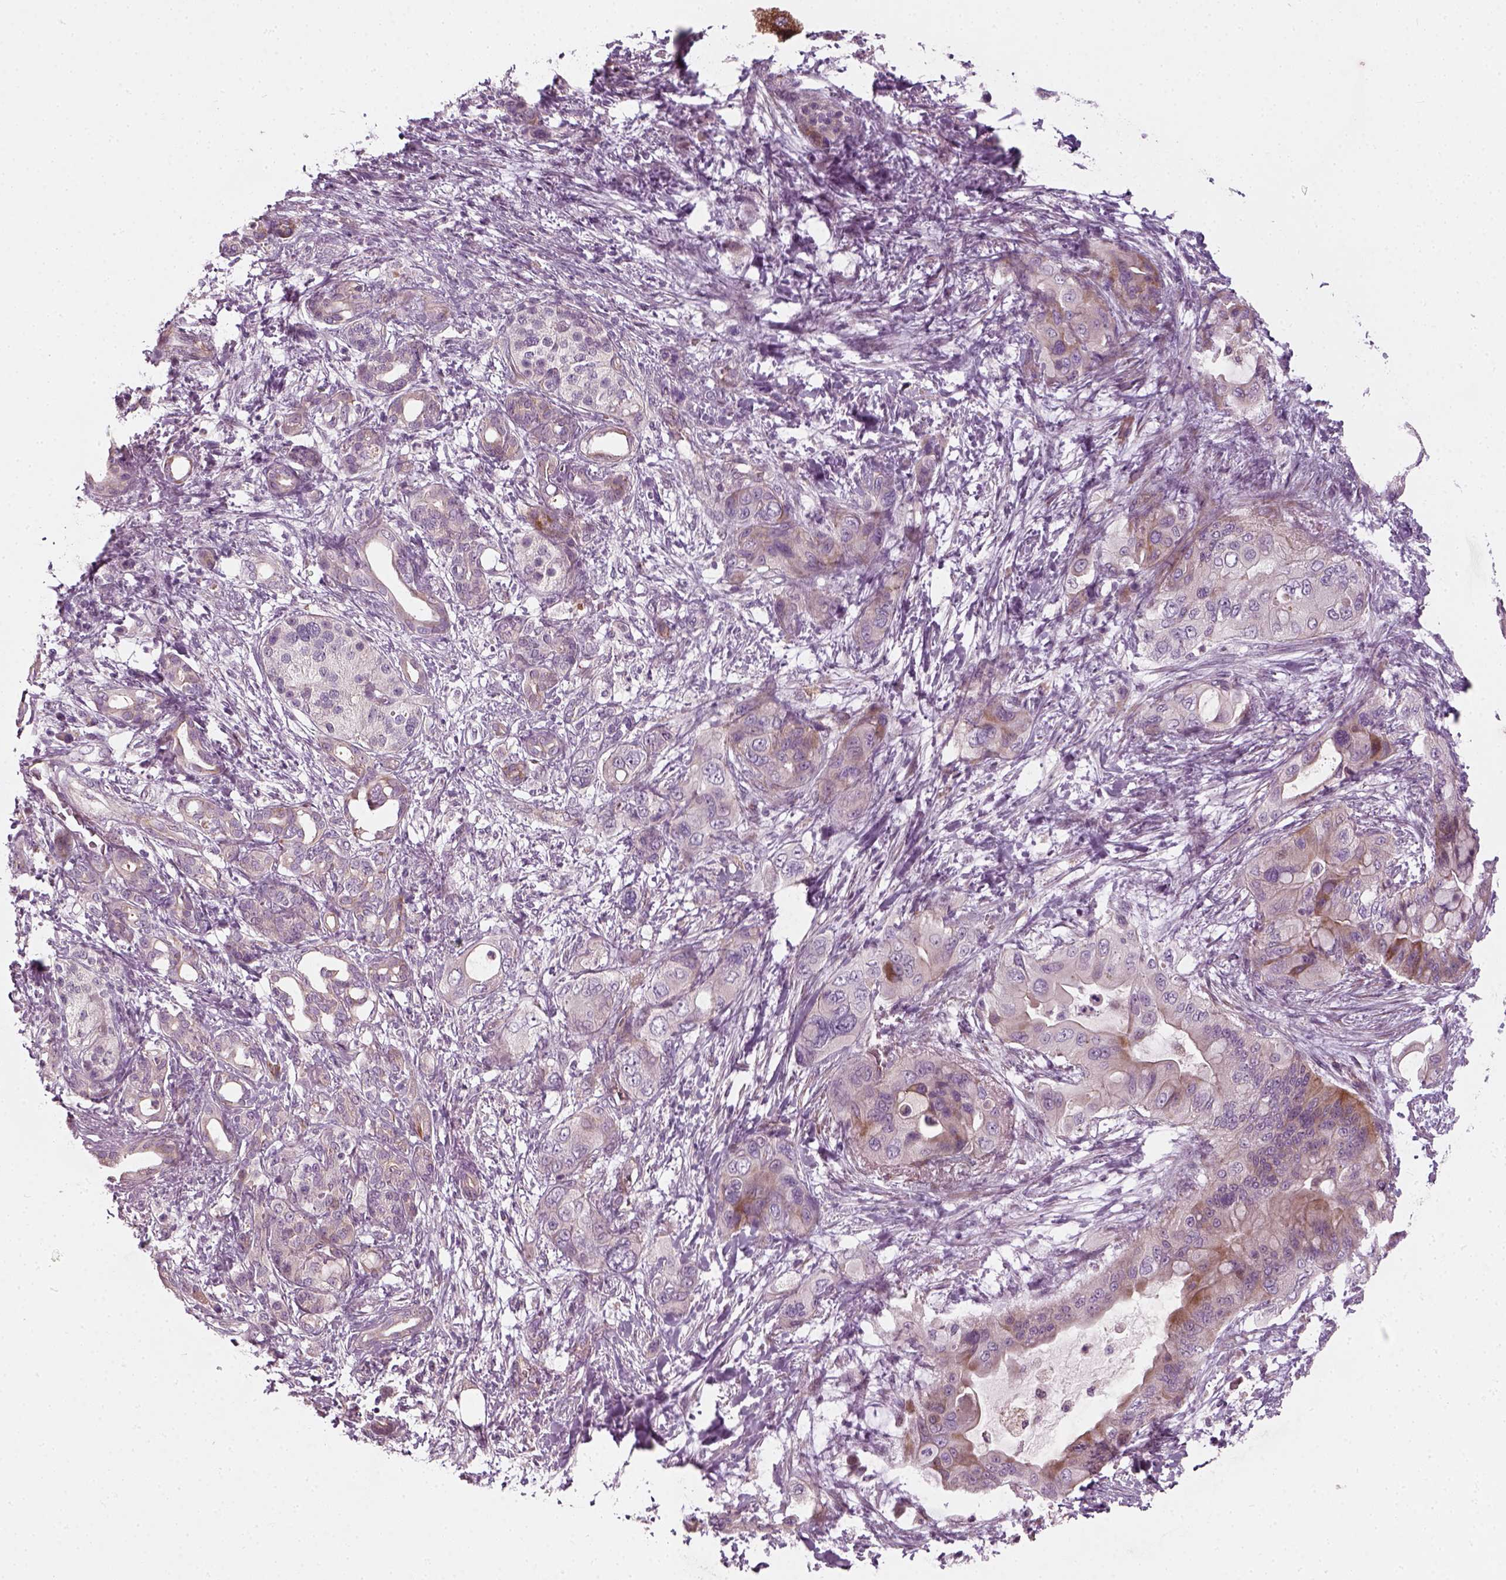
{"staining": {"intensity": "negative", "quantity": "none", "location": "none"}, "tissue": "pancreatic cancer", "cell_type": "Tumor cells", "image_type": "cancer", "snomed": [{"axis": "morphology", "description": "Adenocarcinoma, NOS"}, {"axis": "topography", "description": "Pancreas"}], "caption": "This is an immunohistochemistry (IHC) image of human pancreatic adenocarcinoma. There is no expression in tumor cells.", "gene": "DNASE1L1", "patient": {"sex": "male", "age": 71}}